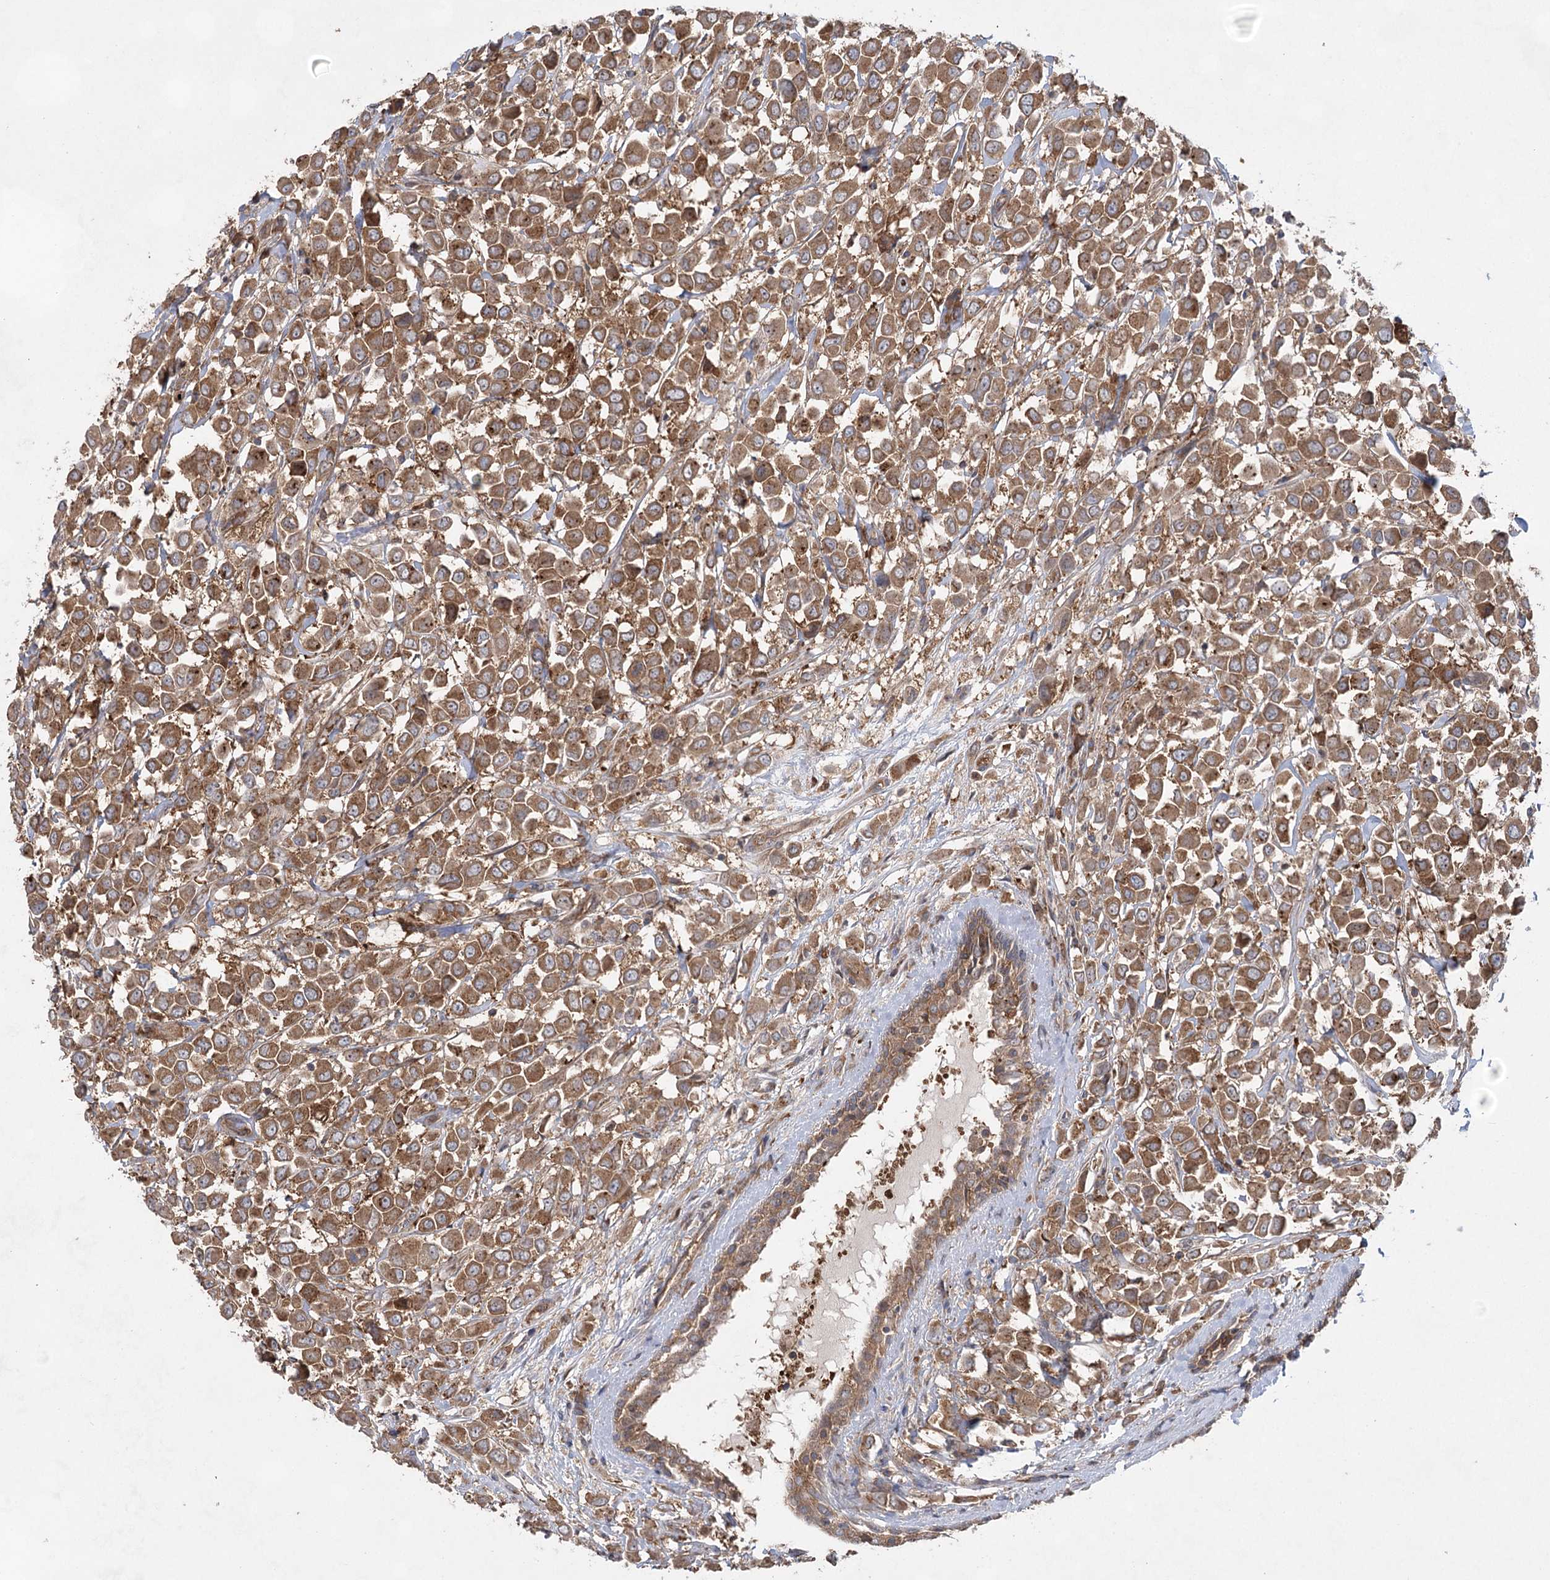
{"staining": {"intensity": "moderate", "quantity": ">75%", "location": "cytoplasmic/membranous"}, "tissue": "breast cancer", "cell_type": "Tumor cells", "image_type": "cancer", "snomed": [{"axis": "morphology", "description": "Duct carcinoma"}, {"axis": "topography", "description": "Breast"}], "caption": "A high-resolution micrograph shows immunohistochemistry staining of breast invasive ductal carcinoma, which reveals moderate cytoplasmic/membranous positivity in approximately >75% of tumor cells.", "gene": "EIF3A", "patient": {"sex": "female", "age": 61}}